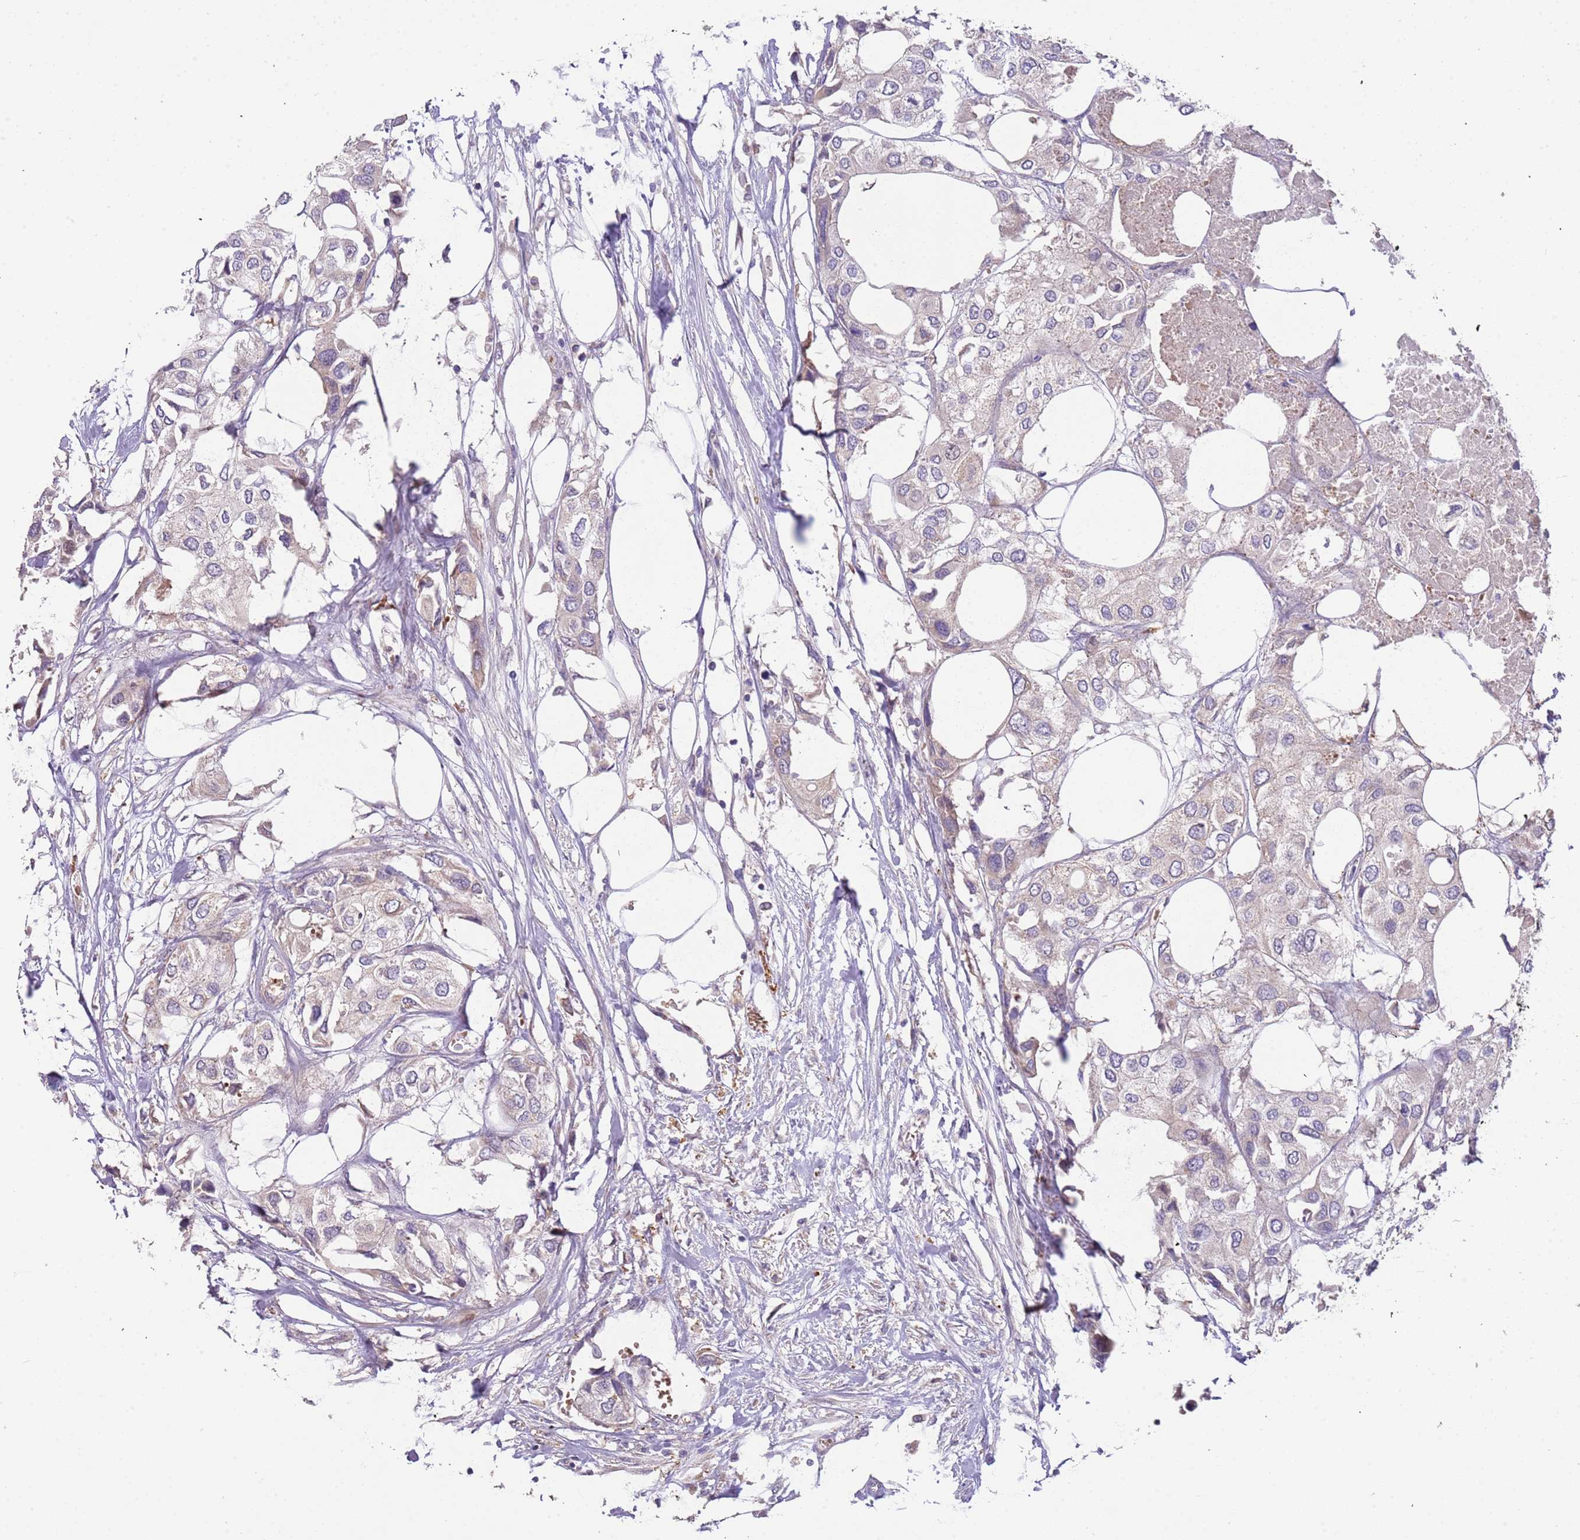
{"staining": {"intensity": "negative", "quantity": "none", "location": "none"}, "tissue": "urothelial cancer", "cell_type": "Tumor cells", "image_type": "cancer", "snomed": [{"axis": "morphology", "description": "Urothelial carcinoma, High grade"}, {"axis": "topography", "description": "Urinary bladder"}], "caption": "Photomicrograph shows no protein expression in tumor cells of high-grade urothelial carcinoma tissue. (Stains: DAB (3,3'-diaminobenzidine) IHC with hematoxylin counter stain, Microscopy: brightfield microscopy at high magnification).", "gene": "TRAPPC6B", "patient": {"sex": "male", "age": 64}}